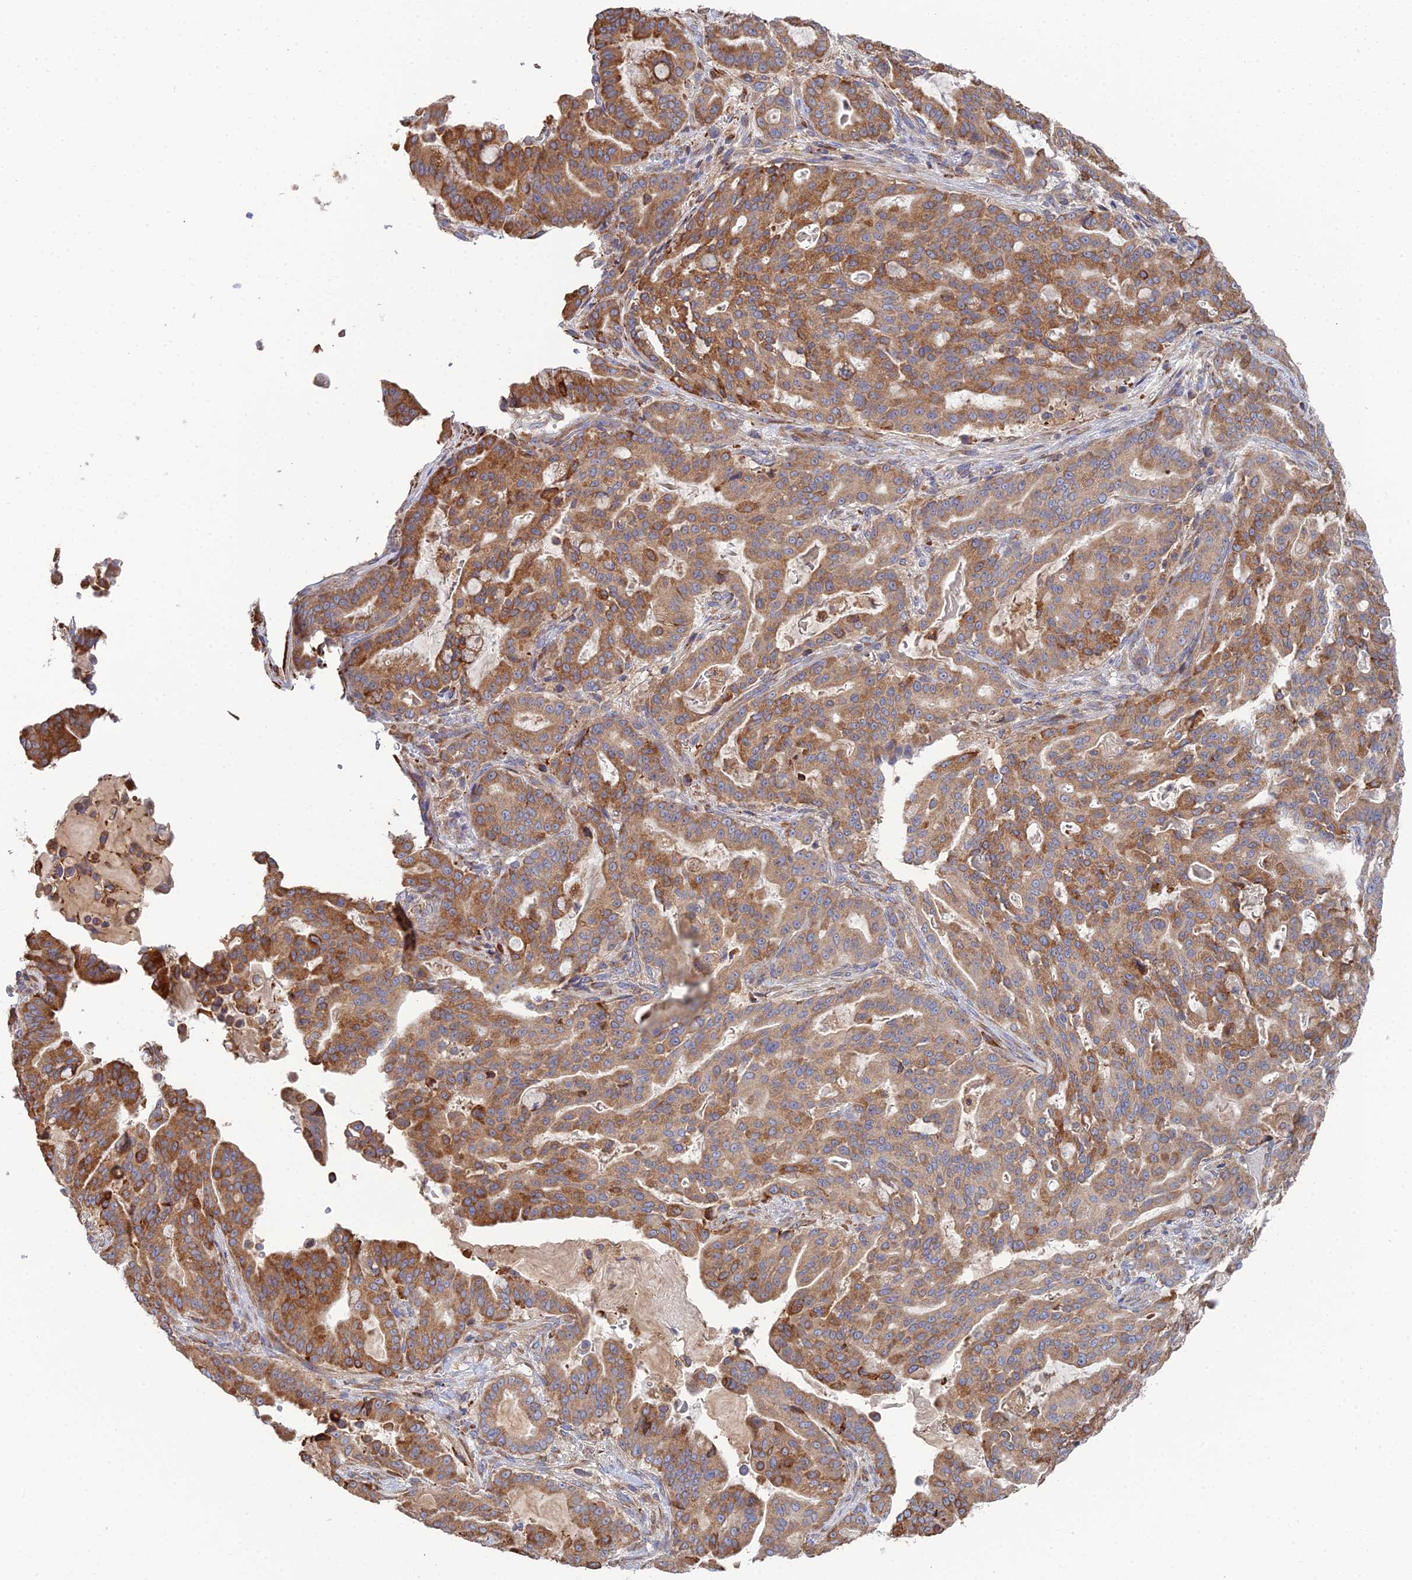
{"staining": {"intensity": "moderate", "quantity": ">75%", "location": "cytoplasmic/membranous"}, "tissue": "pancreatic cancer", "cell_type": "Tumor cells", "image_type": "cancer", "snomed": [{"axis": "morphology", "description": "Adenocarcinoma, NOS"}, {"axis": "topography", "description": "Pancreas"}], "caption": "Approximately >75% of tumor cells in adenocarcinoma (pancreatic) exhibit moderate cytoplasmic/membranous protein expression as visualized by brown immunohistochemical staining.", "gene": "TRAPPC6A", "patient": {"sex": "male", "age": 63}}